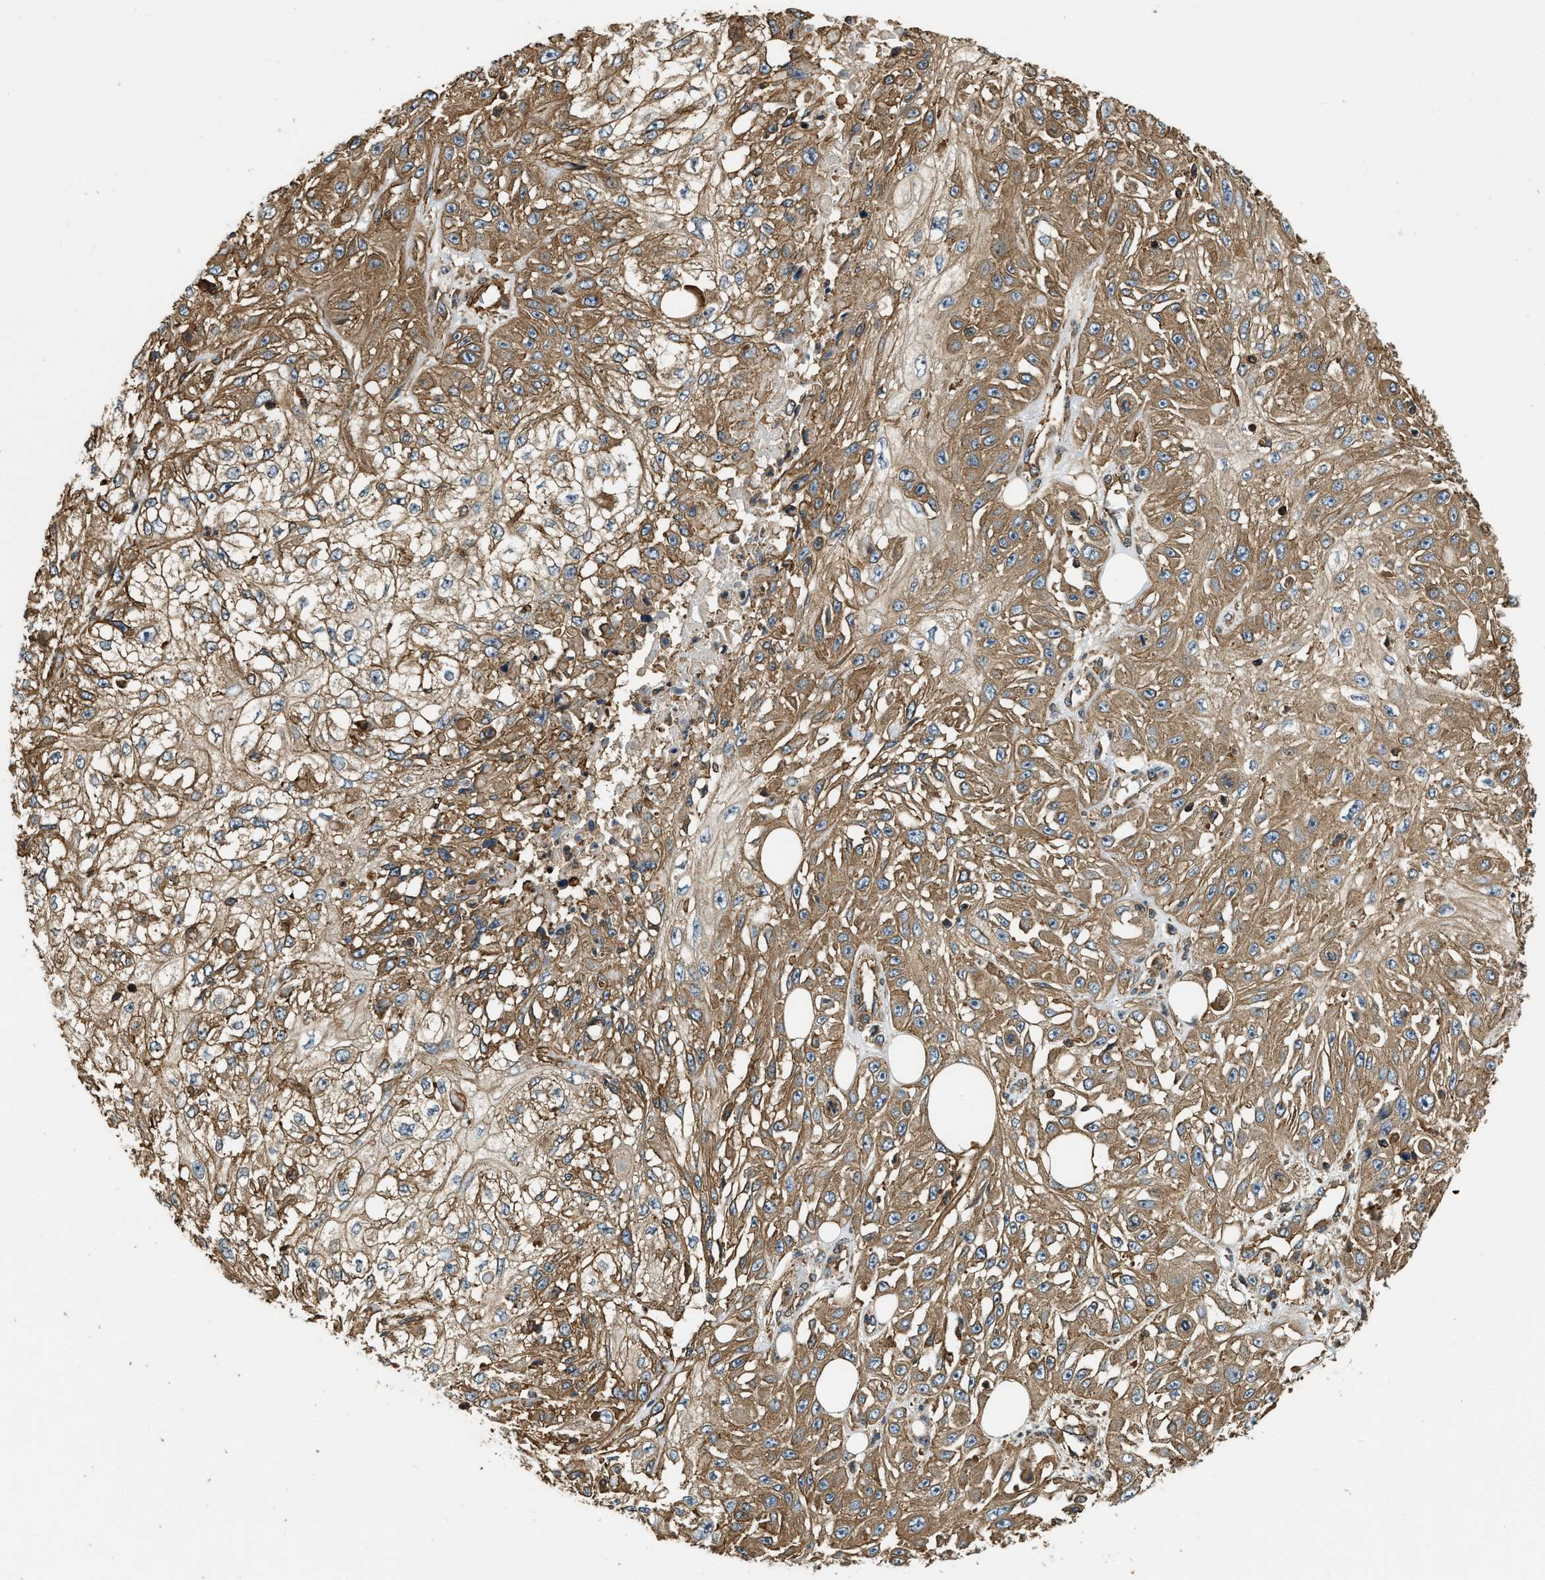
{"staining": {"intensity": "moderate", "quantity": ">75%", "location": "cytoplasmic/membranous"}, "tissue": "skin cancer", "cell_type": "Tumor cells", "image_type": "cancer", "snomed": [{"axis": "morphology", "description": "Squamous cell carcinoma, NOS"}, {"axis": "morphology", "description": "Squamous cell carcinoma, metastatic, NOS"}, {"axis": "topography", "description": "Skin"}, {"axis": "topography", "description": "Lymph node"}], "caption": "IHC histopathology image of neoplastic tissue: skin metastatic squamous cell carcinoma stained using immunohistochemistry (IHC) reveals medium levels of moderate protein expression localized specifically in the cytoplasmic/membranous of tumor cells, appearing as a cytoplasmic/membranous brown color.", "gene": "YARS1", "patient": {"sex": "male", "age": 75}}